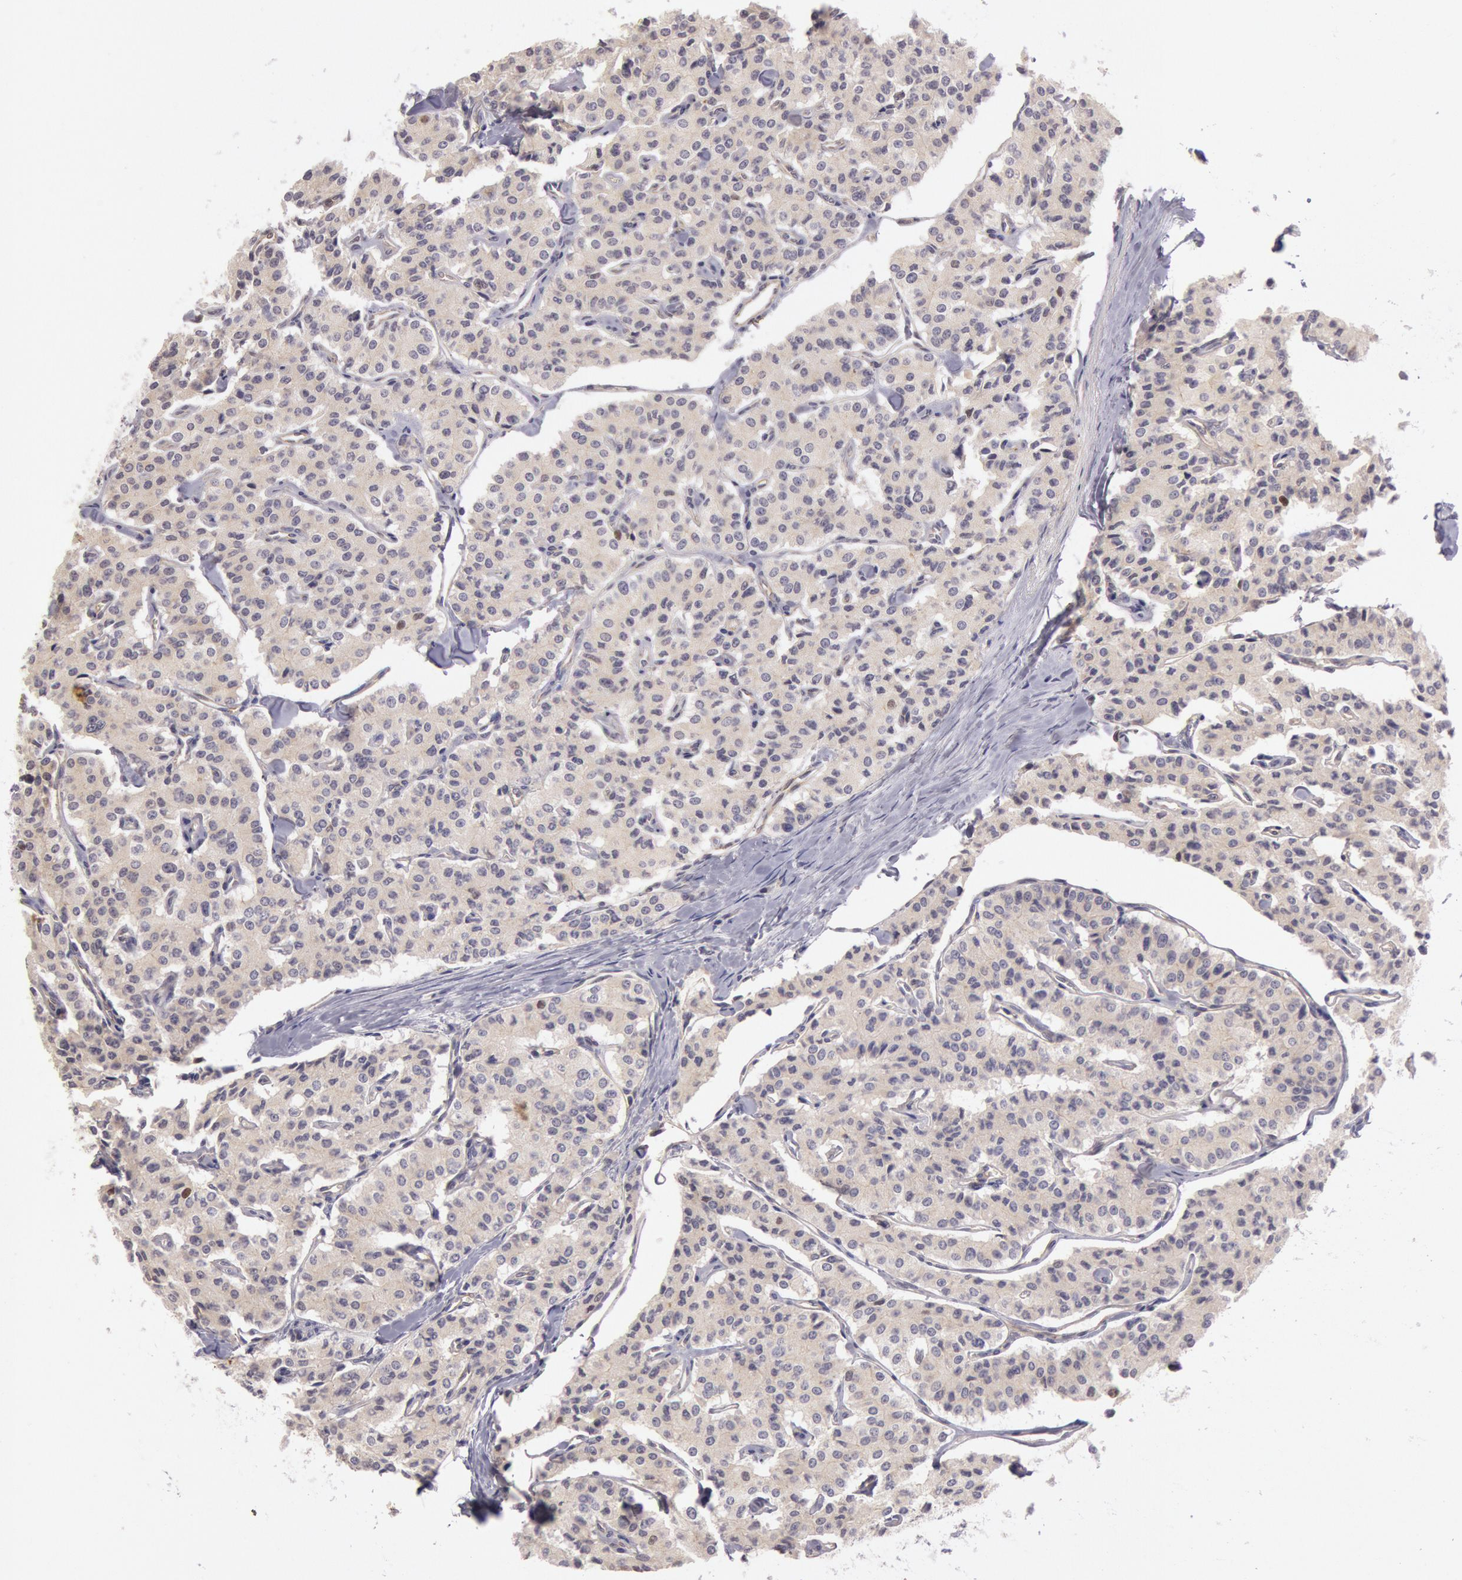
{"staining": {"intensity": "negative", "quantity": "none", "location": "none"}, "tissue": "carcinoid", "cell_type": "Tumor cells", "image_type": "cancer", "snomed": [{"axis": "morphology", "description": "Carcinoid, malignant, NOS"}, {"axis": "topography", "description": "Bronchus"}], "caption": "IHC histopathology image of neoplastic tissue: human carcinoid stained with DAB displays no significant protein staining in tumor cells. The staining was performed using DAB to visualize the protein expression in brown, while the nuclei were stained in blue with hematoxylin (Magnification: 20x).", "gene": "AMOTL1", "patient": {"sex": "male", "age": 55}}